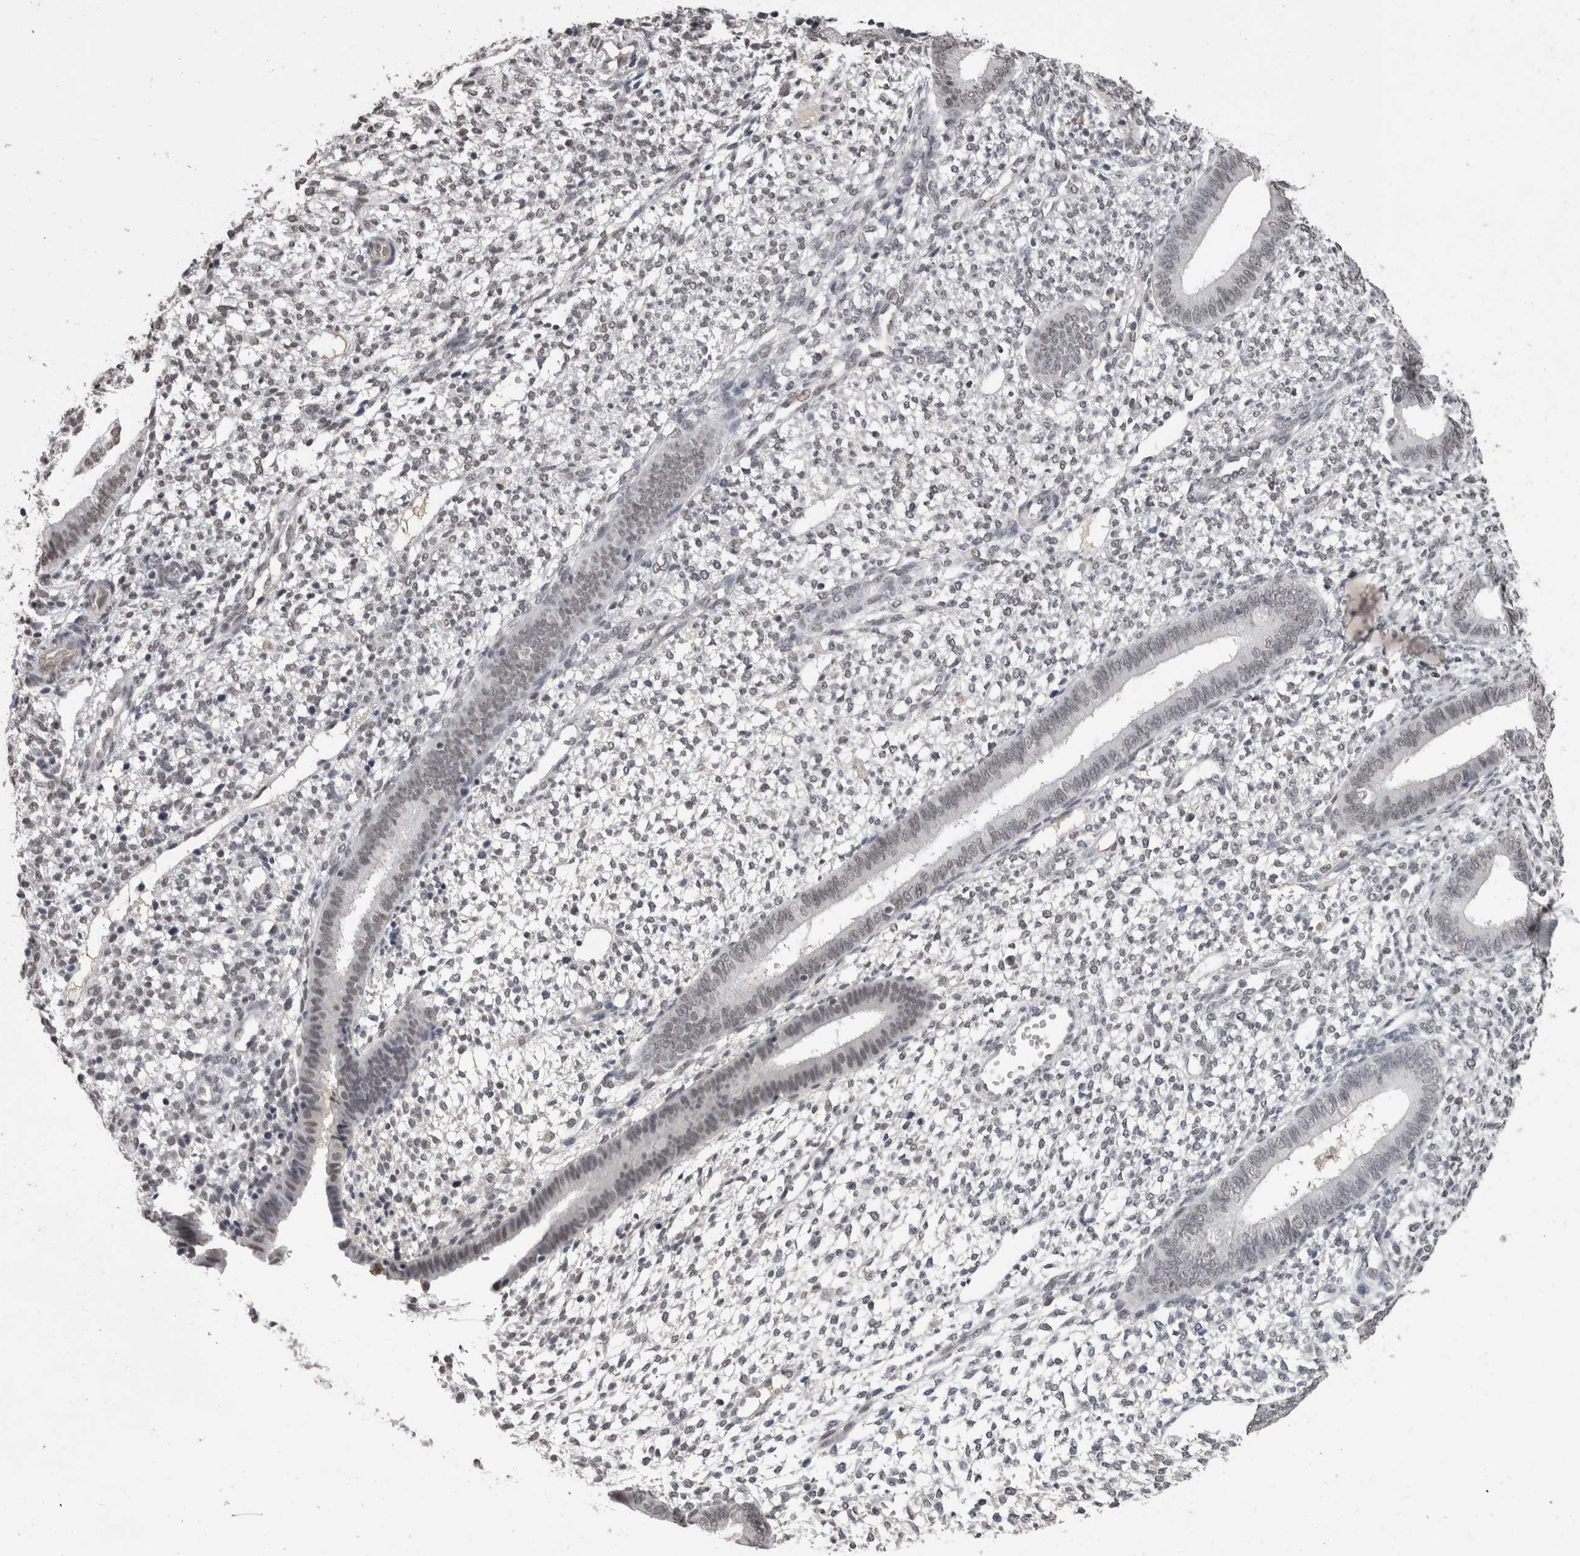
{"staining": {"intensity": "weak", "quantity": ">75%", "location": "nuclear"}, "tissue": "endometrium", "cell_type": "Cells in endometrial stroma", "image_type": "normal", "snomed": [{"axis": "morphology", "description": "Normal tissue, NOS"}, {"axis": "topography", "description": "Endometrium"}], "caption": "Immunohistochemical staining of normal endometrium demonstrates low levels of weak nuclear positivity in about >75% of cells in endometrial stroma.", "gene": "DDX17", "patient": {"sex": "female", "age": 46}}